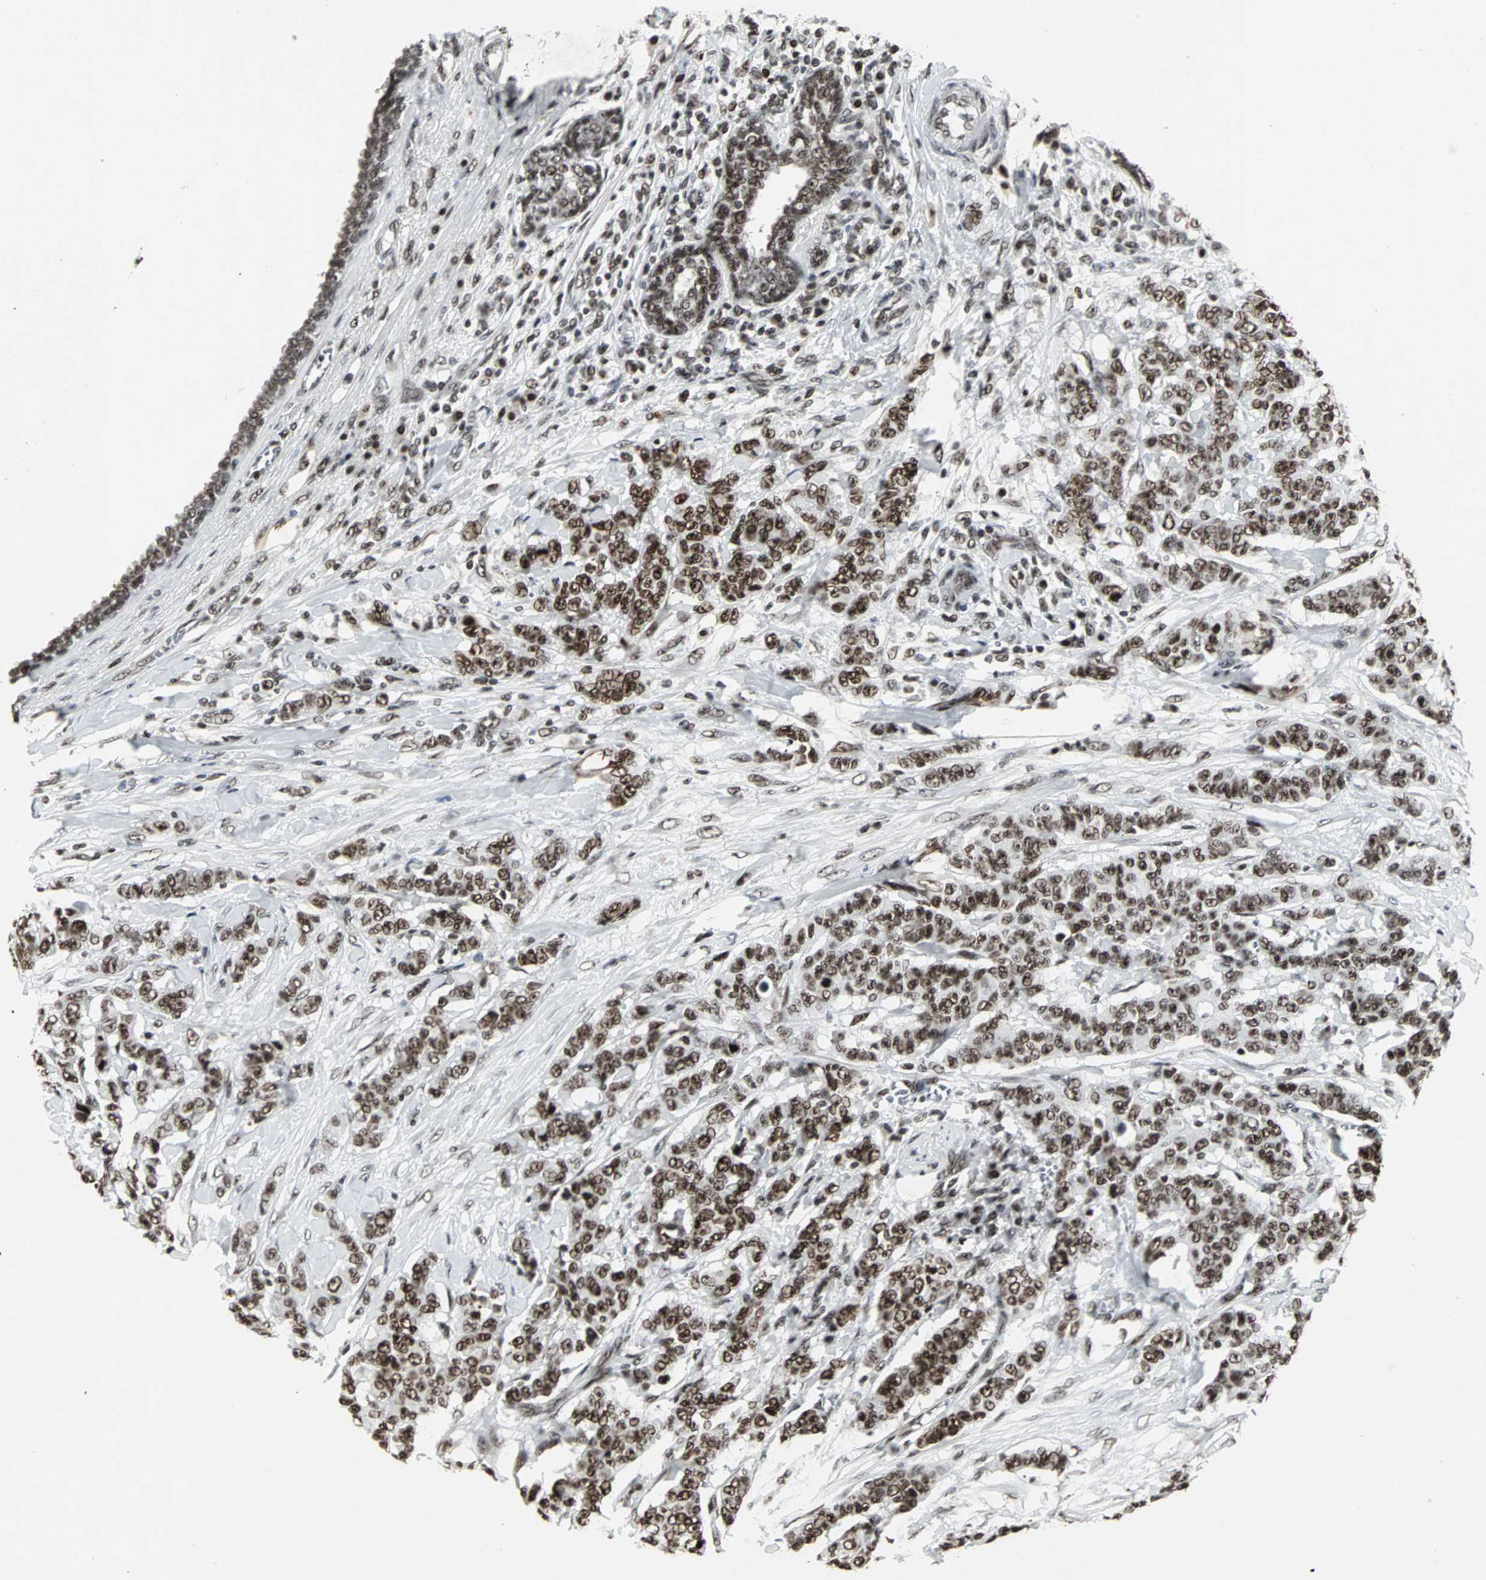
{"staining": {"intensity": "strong", "quantity": ">75%", "location": "nuclear"}, "tissue": "breast cancer", "cell_type": "Tumor cells", "image_type": "cancer", "snomed": [{"axis": "morphology", "description": "Duct carcinoma"}, {"axis": "topography", "description": "Breast"}], "caption": "A high amount of strong nuclear staining is seen in about >75% of tumor cells in breast intraductal carcinoma tissue. Ihc stains the protein in brown and the nuclei are stained blue.", "gene": "PNKP", "patient": {"sex": "female", "age": 40}}